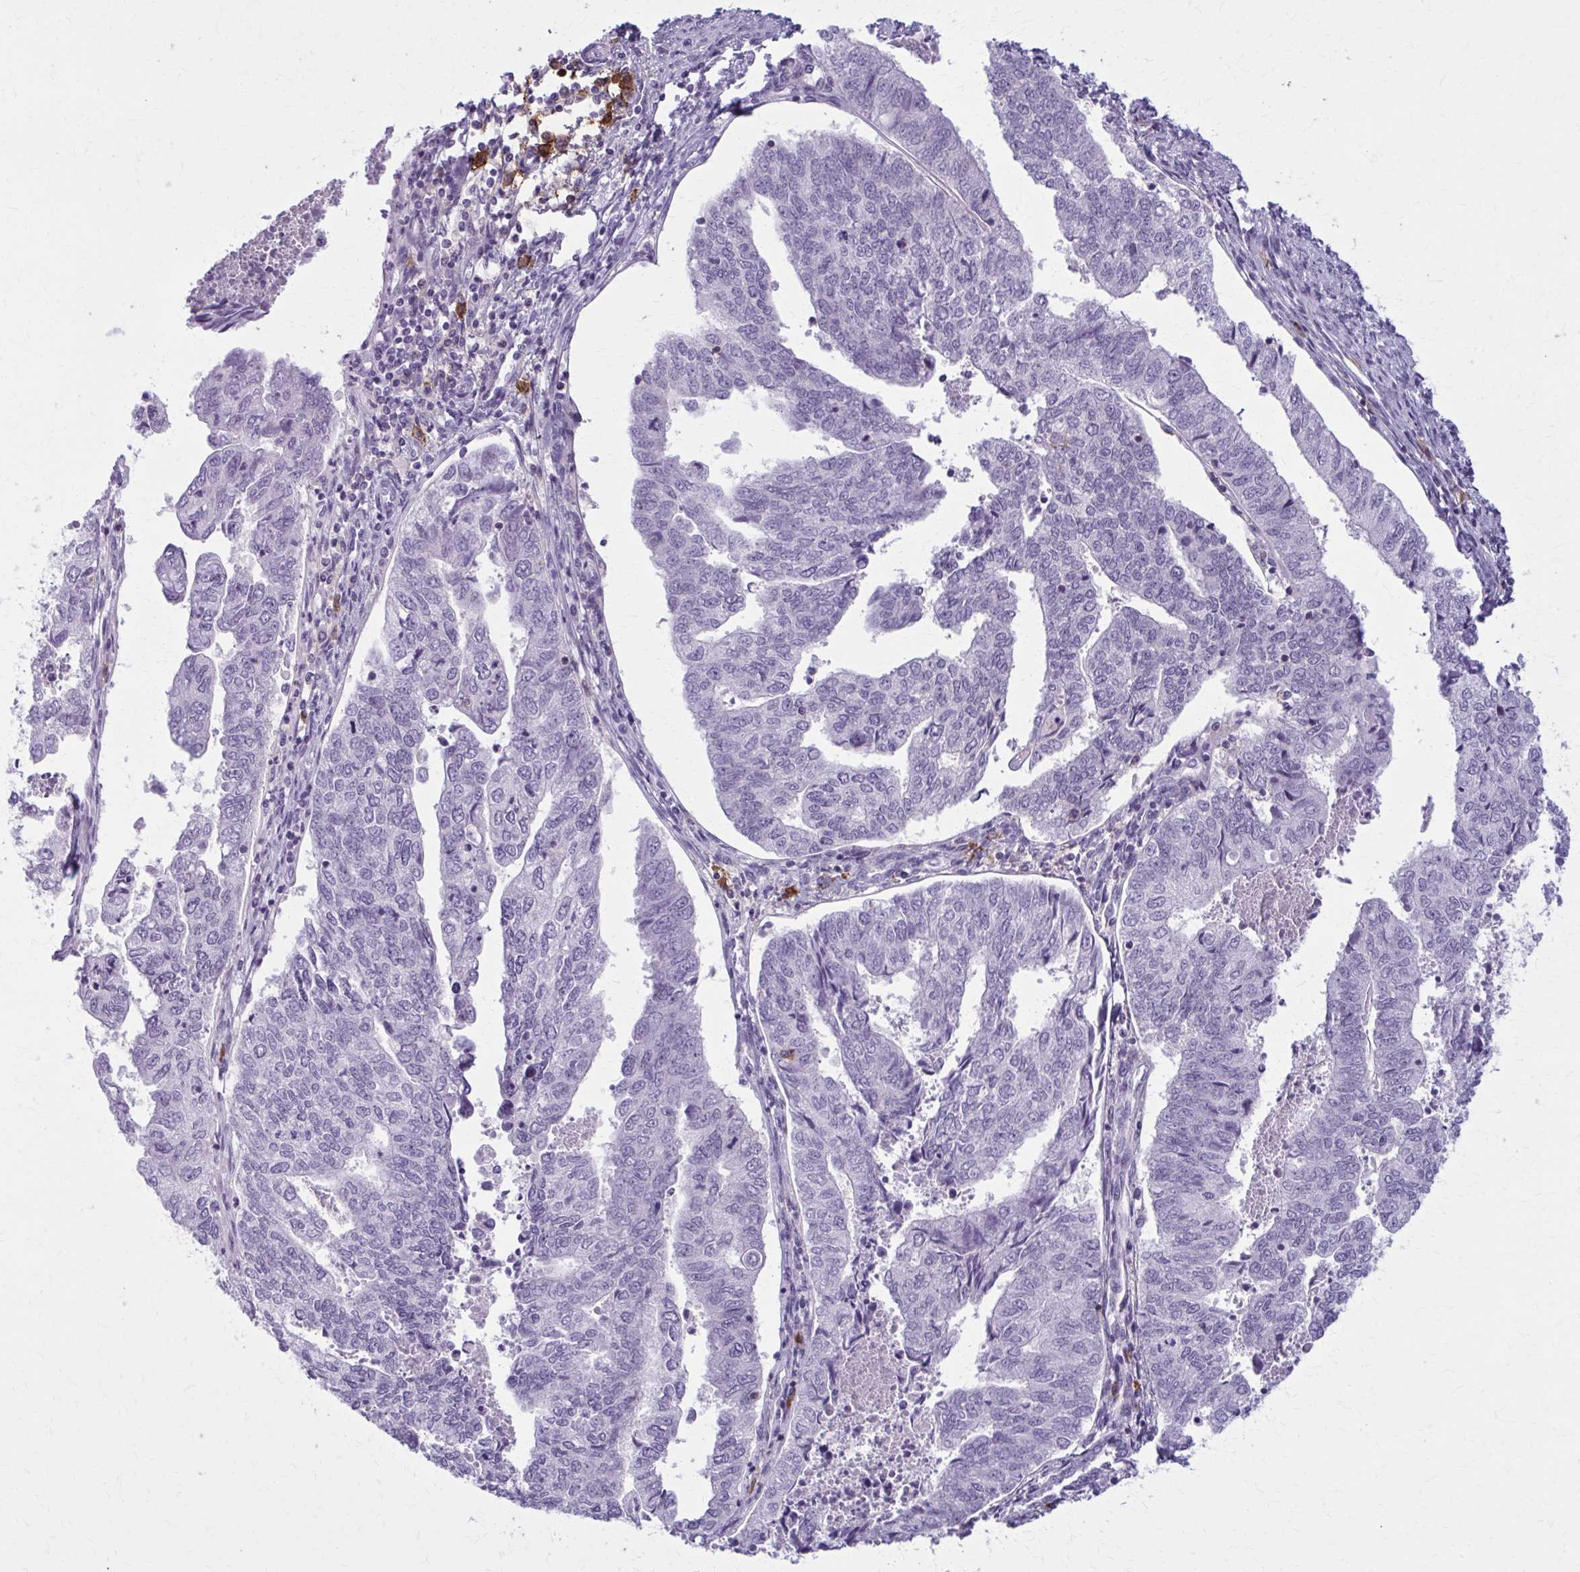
{"staining": {"intensity": "negative", "quantity": "none", "location": "none"}, "tissue": "endometrial cancer", "cell_type": "Tumor cells", "image_type": "cancer", "snomed": [{"axis": "morphology", "description": "Adenocarcinoma, NOS"}, {"axis": "topography", "description": "Endometrium"}], "caption": "Immunohistochemistry (IHC) micrograph of neoplastic tissue: human endometrial adenocarcinoma stained with DAB displays no significant protein positivity in tumor cells. The staining is performed using DAB (3,3'-diaminobenzidine) brown chromogen with nuclei counter-stained in using hematoxylin.", "gene": "CD38", "patient": {"sex": "female", "age": 73}}